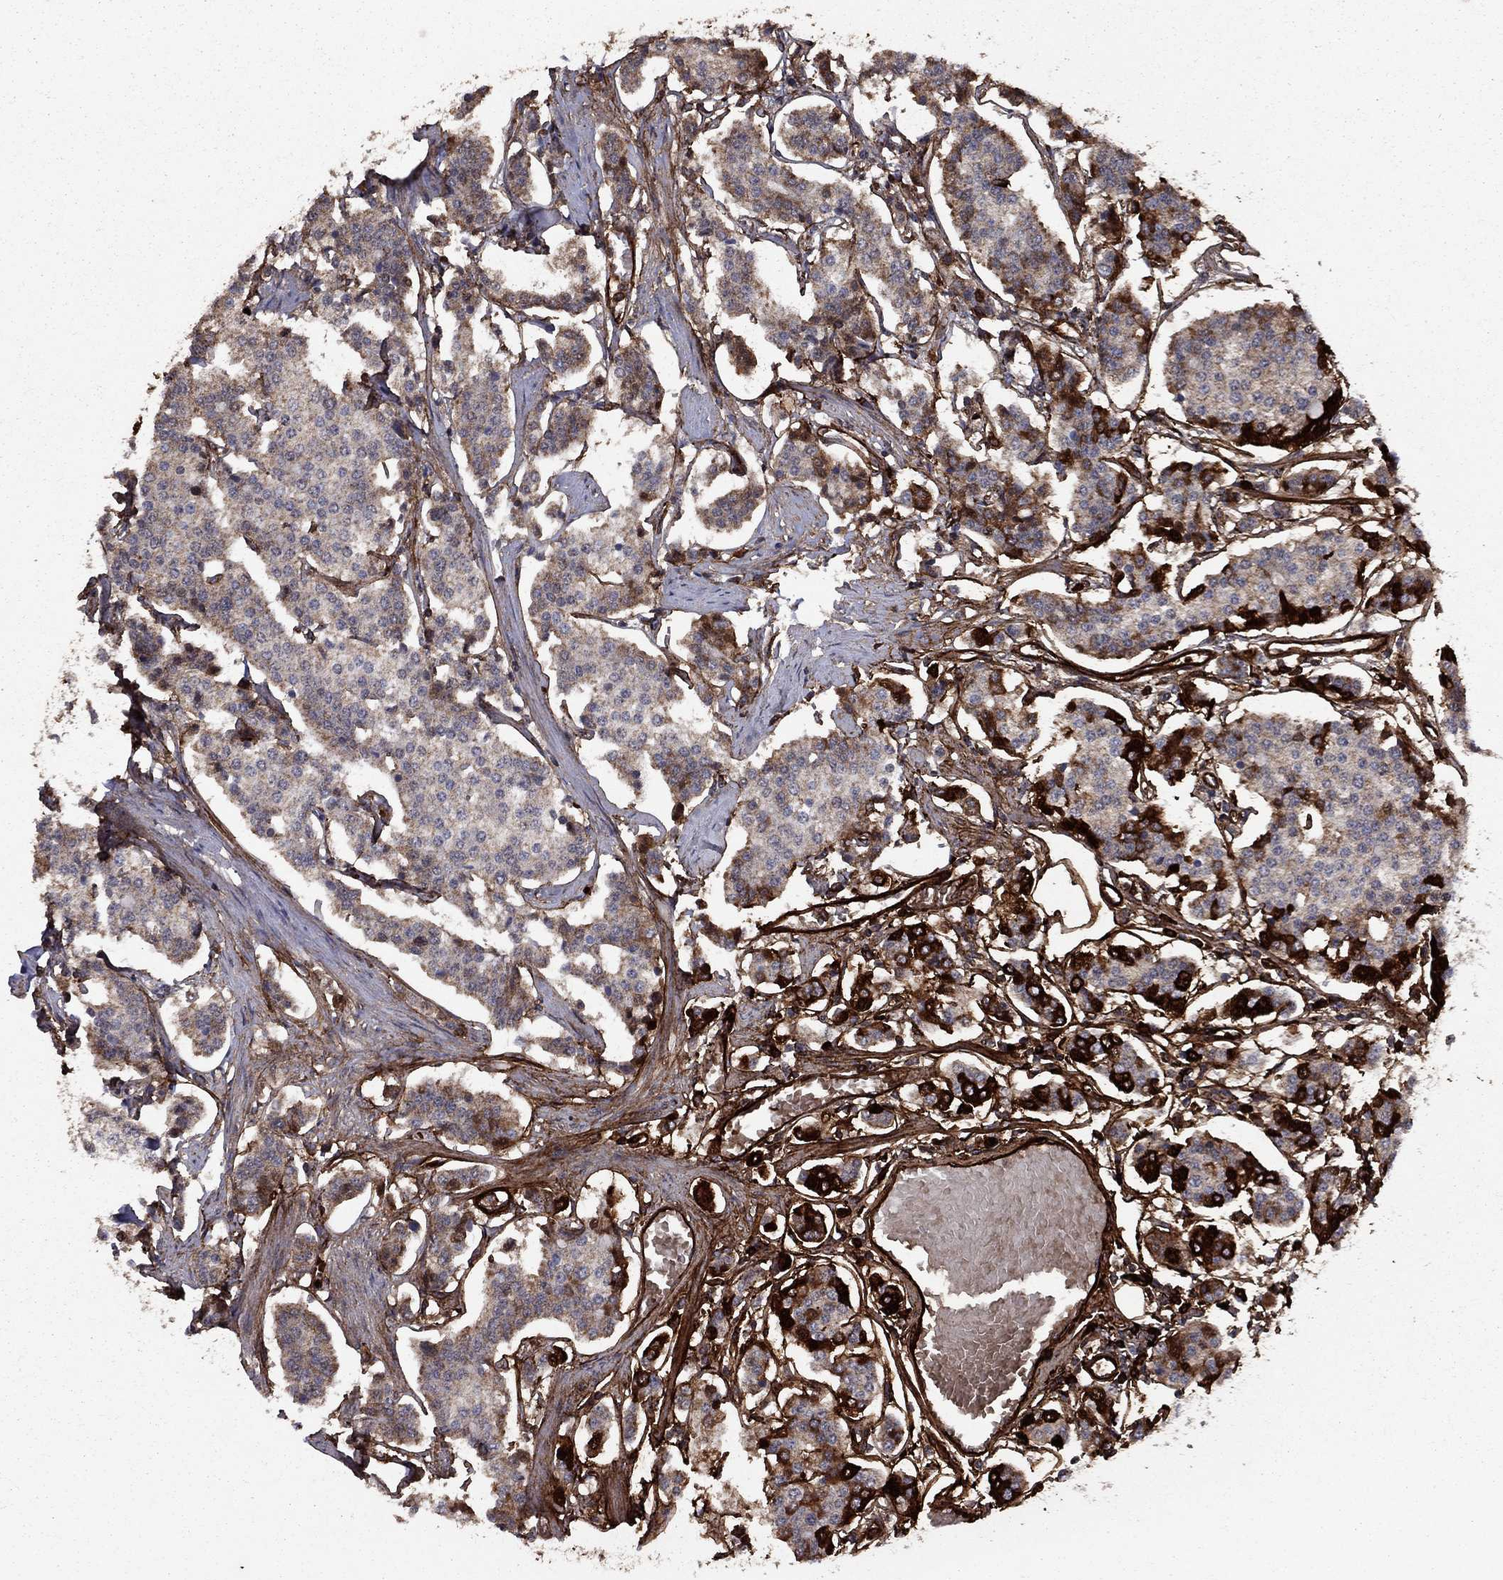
{"staining": {"intensity": "moderate", "quantity": "<25%", "location": "cytoplasmic/membranous"}, "tissue": "carcinoid", "cell_type": "Tumor cells", "image_type": "cancer", "snomed": [{"axis": "morphology", "description": "Carcinoid, malignant, NOS"}, {"axis": "topography", "description": "Small intestine"}], "caption": "Human carcinoid (malignant) stained with a brown dye displays moderate cytoplasmic/membranous positive positivity in about <25% of tumor cells.", "gene": "COL18A1", "patient": {"sex": "female", "age": 65}}